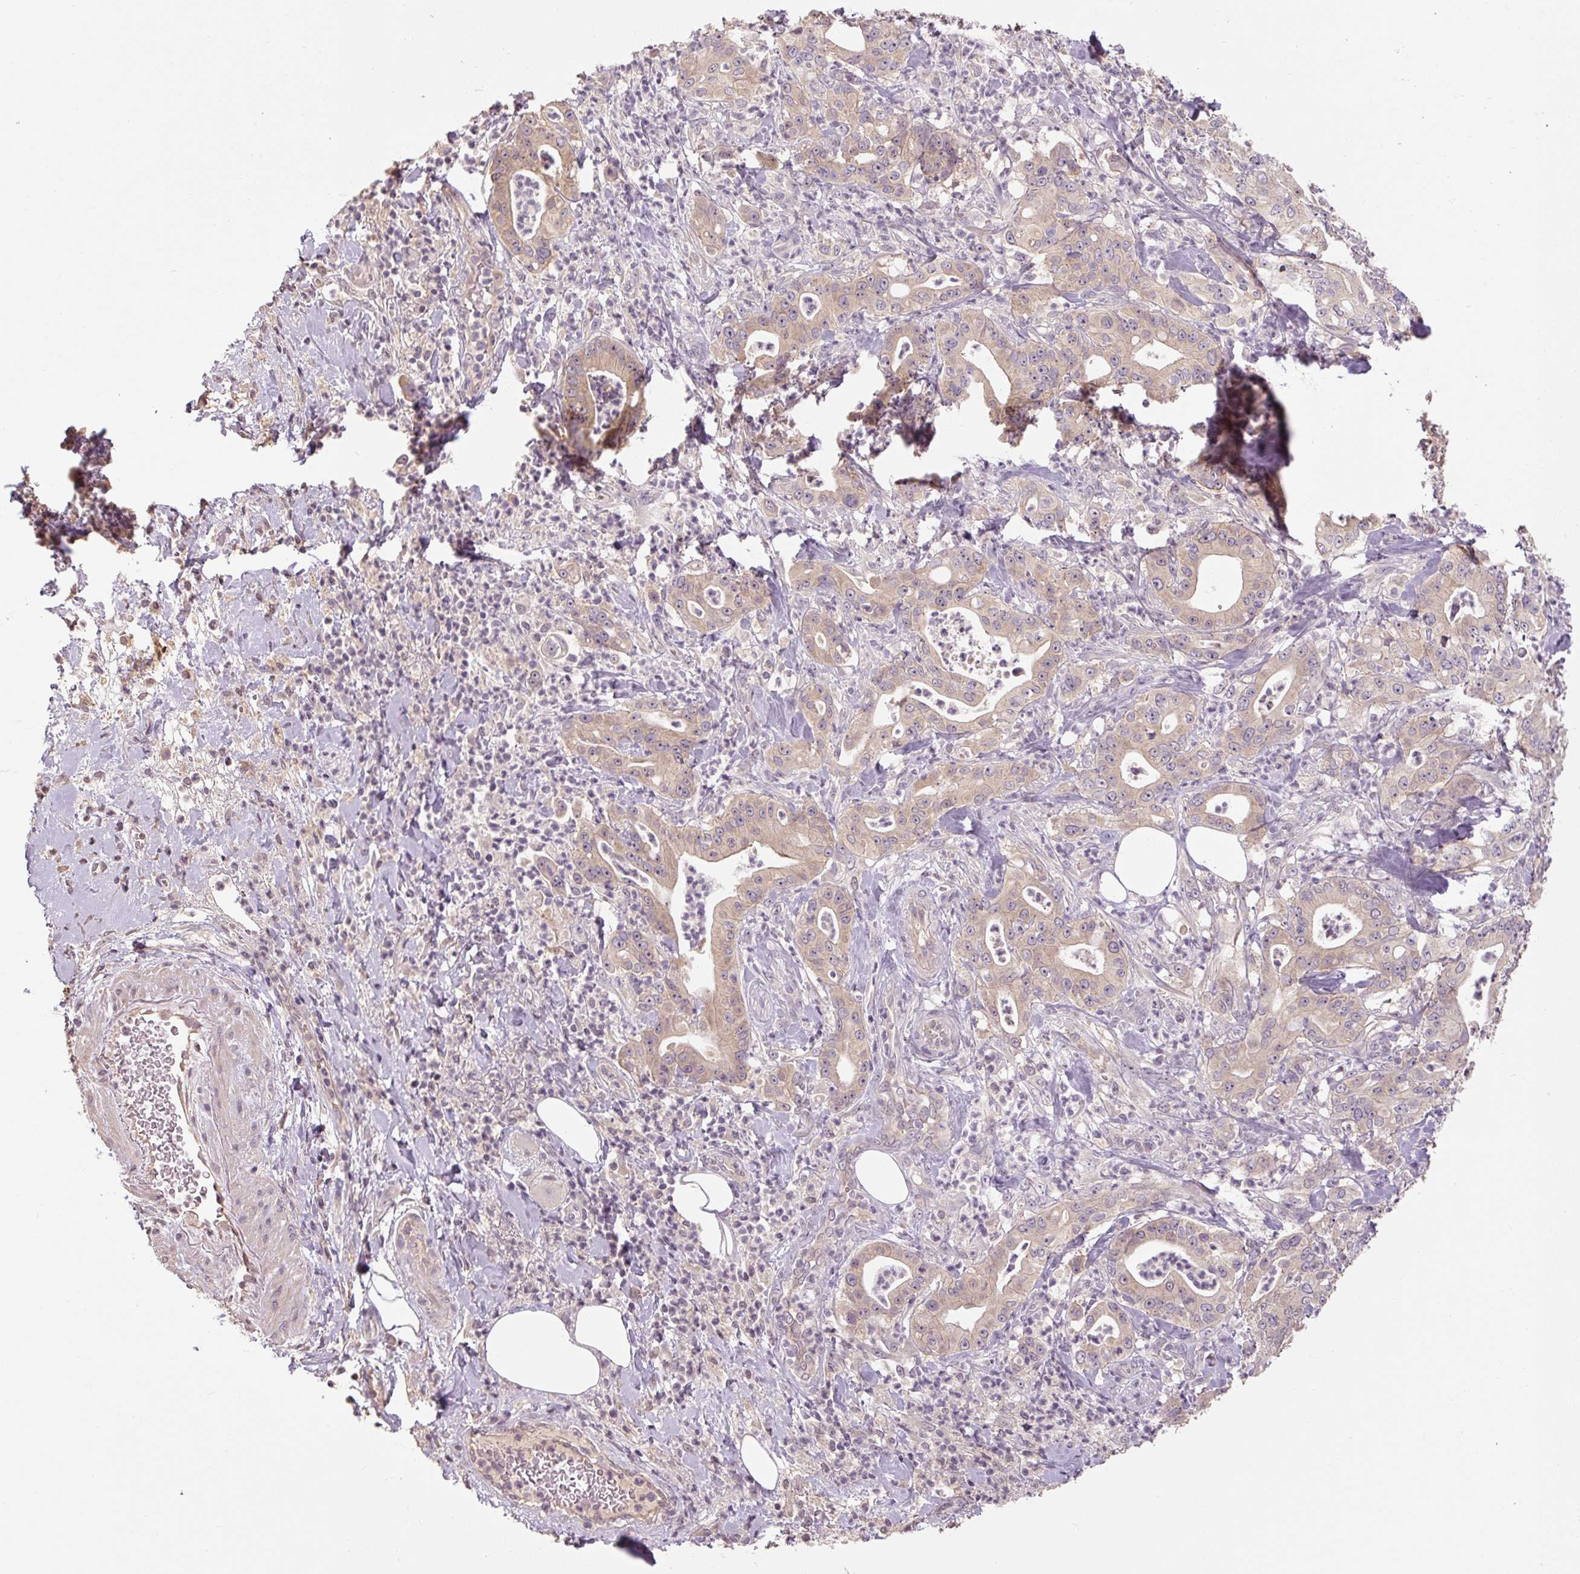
{"staining": {"intensity": "weak", "quantity": "25%-75%", "location": "cytoplasmic/membranous"}, "tissue": "pancreatic cancer", "cell_type": "Tumor cells", "image_type": "cancer", "snomed": [{"axis": "morphology", "description": "Adenocarcinoma, NOS"}, {"axis": "topography", "description": "Pancreas"}], "caption": "A high-resolution histopathology image shows IHC staining of pancreatic cancer, which reveals weak cytoplasmic/membranous staining in approximately 25%-75% of tumor cells.", "gene": "CFAP65", "patient": {"sex": "male", "age": 71}}